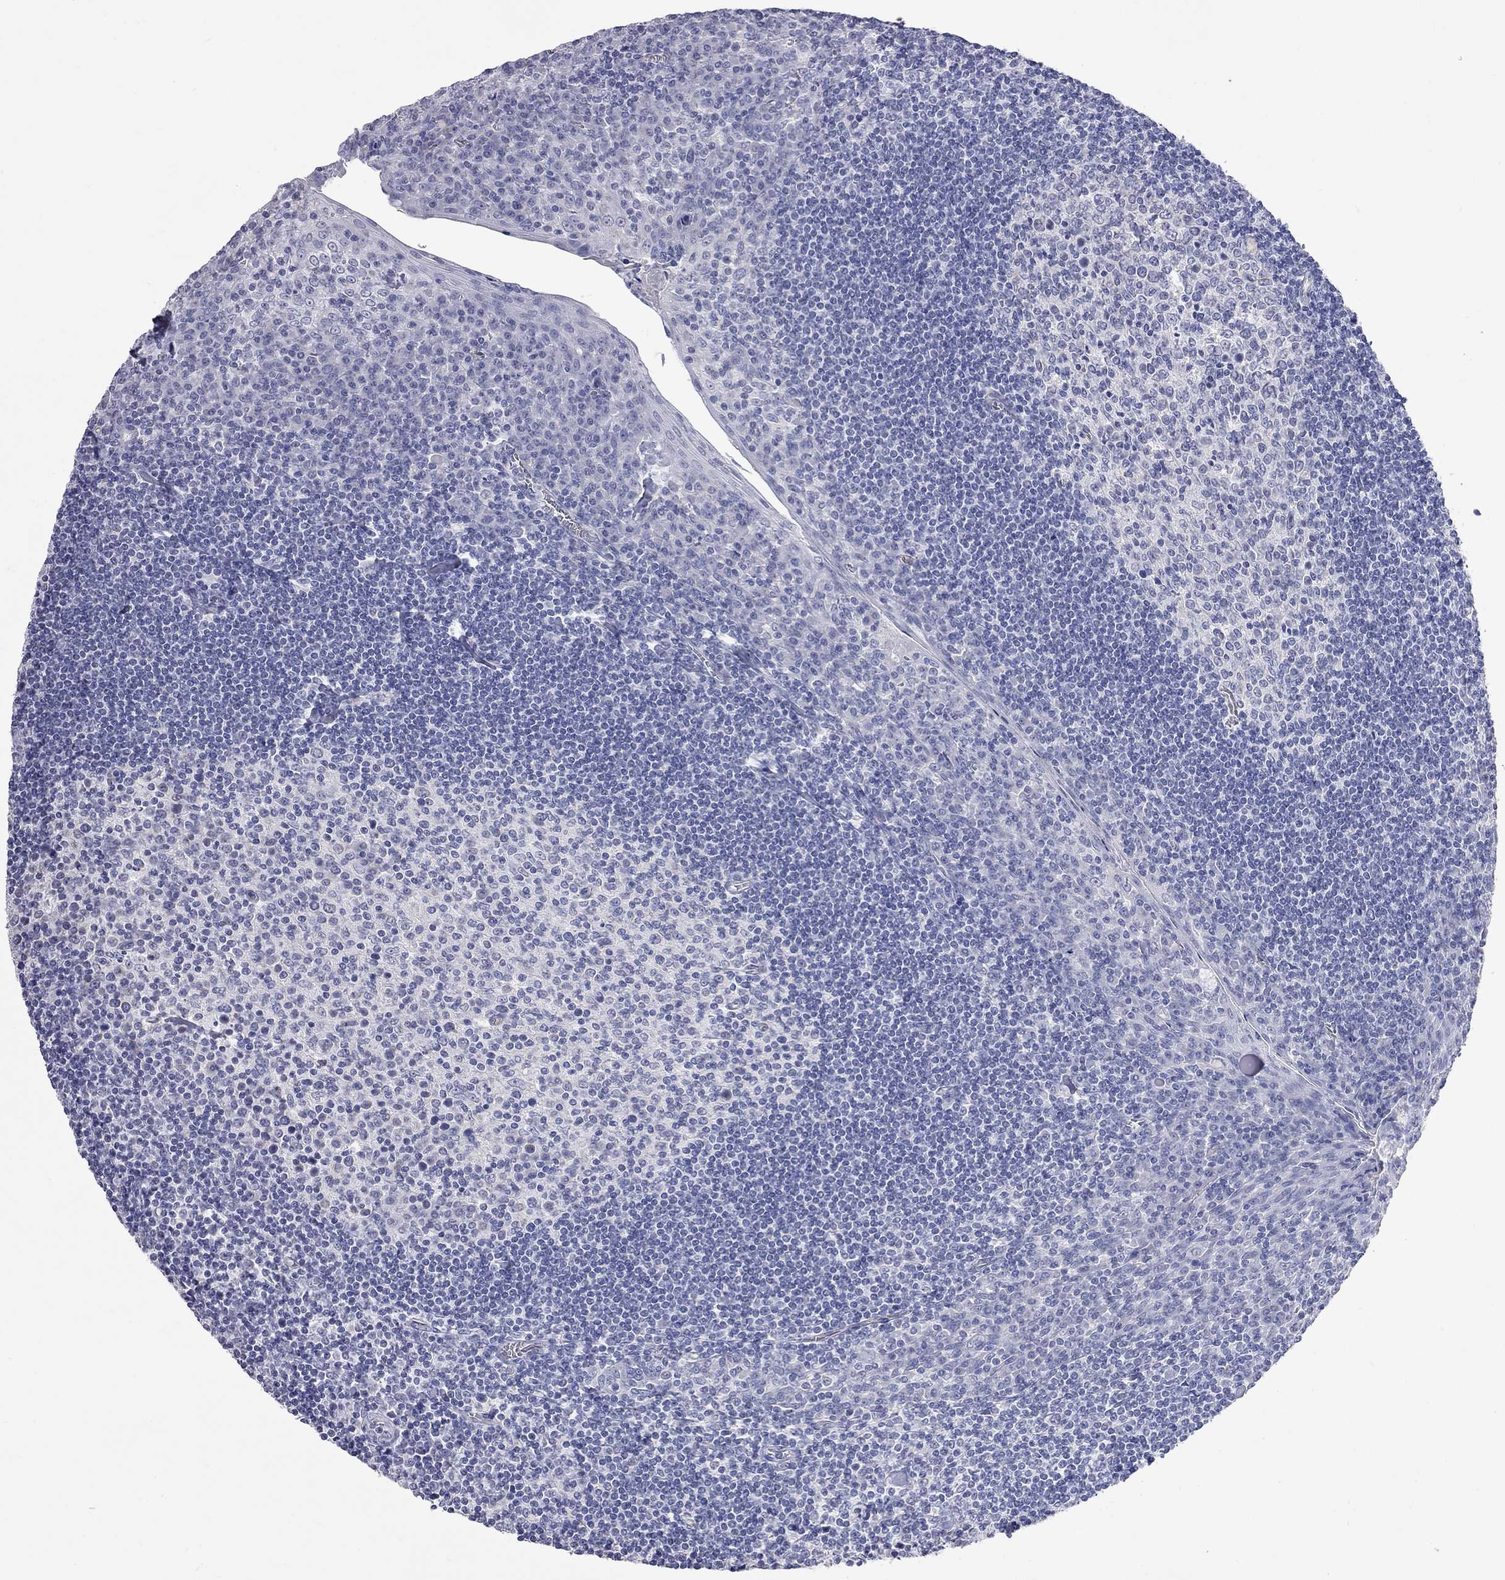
{"staining": {"intensity": "negative", "quantity": "none", "location": "none"}, "tissue": "tonsil", "cell_type": "Germinal center cells", "image_type": "normal", "snomed": [{"axis": "morphology", "description": "Normal tissue, NOS"}, {"axis": "topography", "description": "Tonsil"}], "caption": "The immunohistochemistry (IHC) micrograph has no significant positivity in germinal center cells of tonsil. Nuclei are stained in blue.", "gene": "KCND2", "patient": {"sex": "female", "age": 12}}